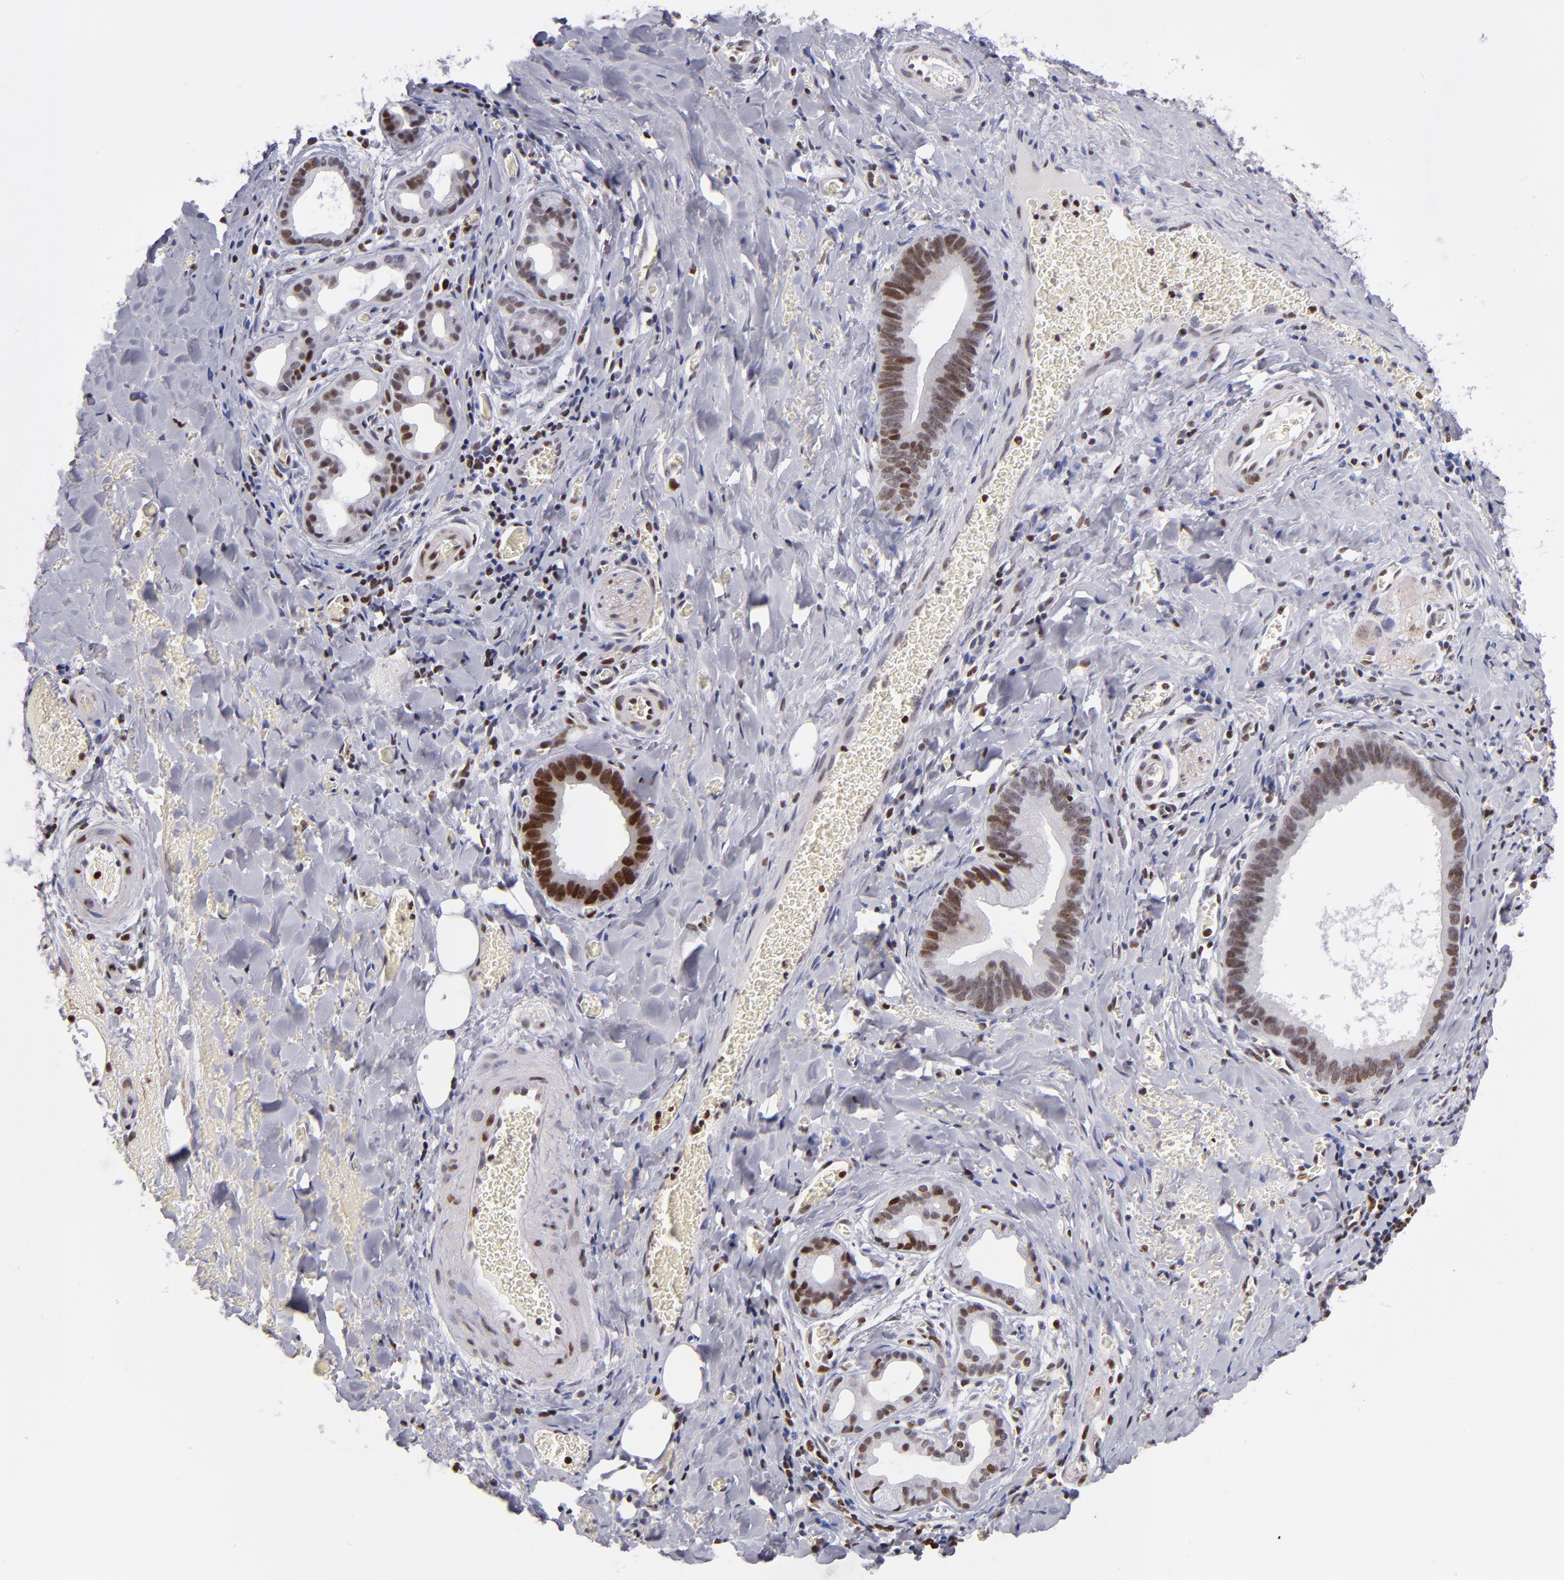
{"staining": {"intensity": "strong", "quantity": ">75%", "location": "nuclear"}, "tissue": "liver cancer", "cell_type": "Tumor cells", "image_type": "cancer", "snomed": [{"axis": "morphology", "description": "Cholangiocarcinoma"}, {"axis": "topography", "description": "Liver"}], "caption": "Liver cancer stained with a brown dye exhibits strong nuclear positive positivity in about >75% of tumor cells.", "gene": "POLA1", "patient": {"sex": "female", "age": 55}}